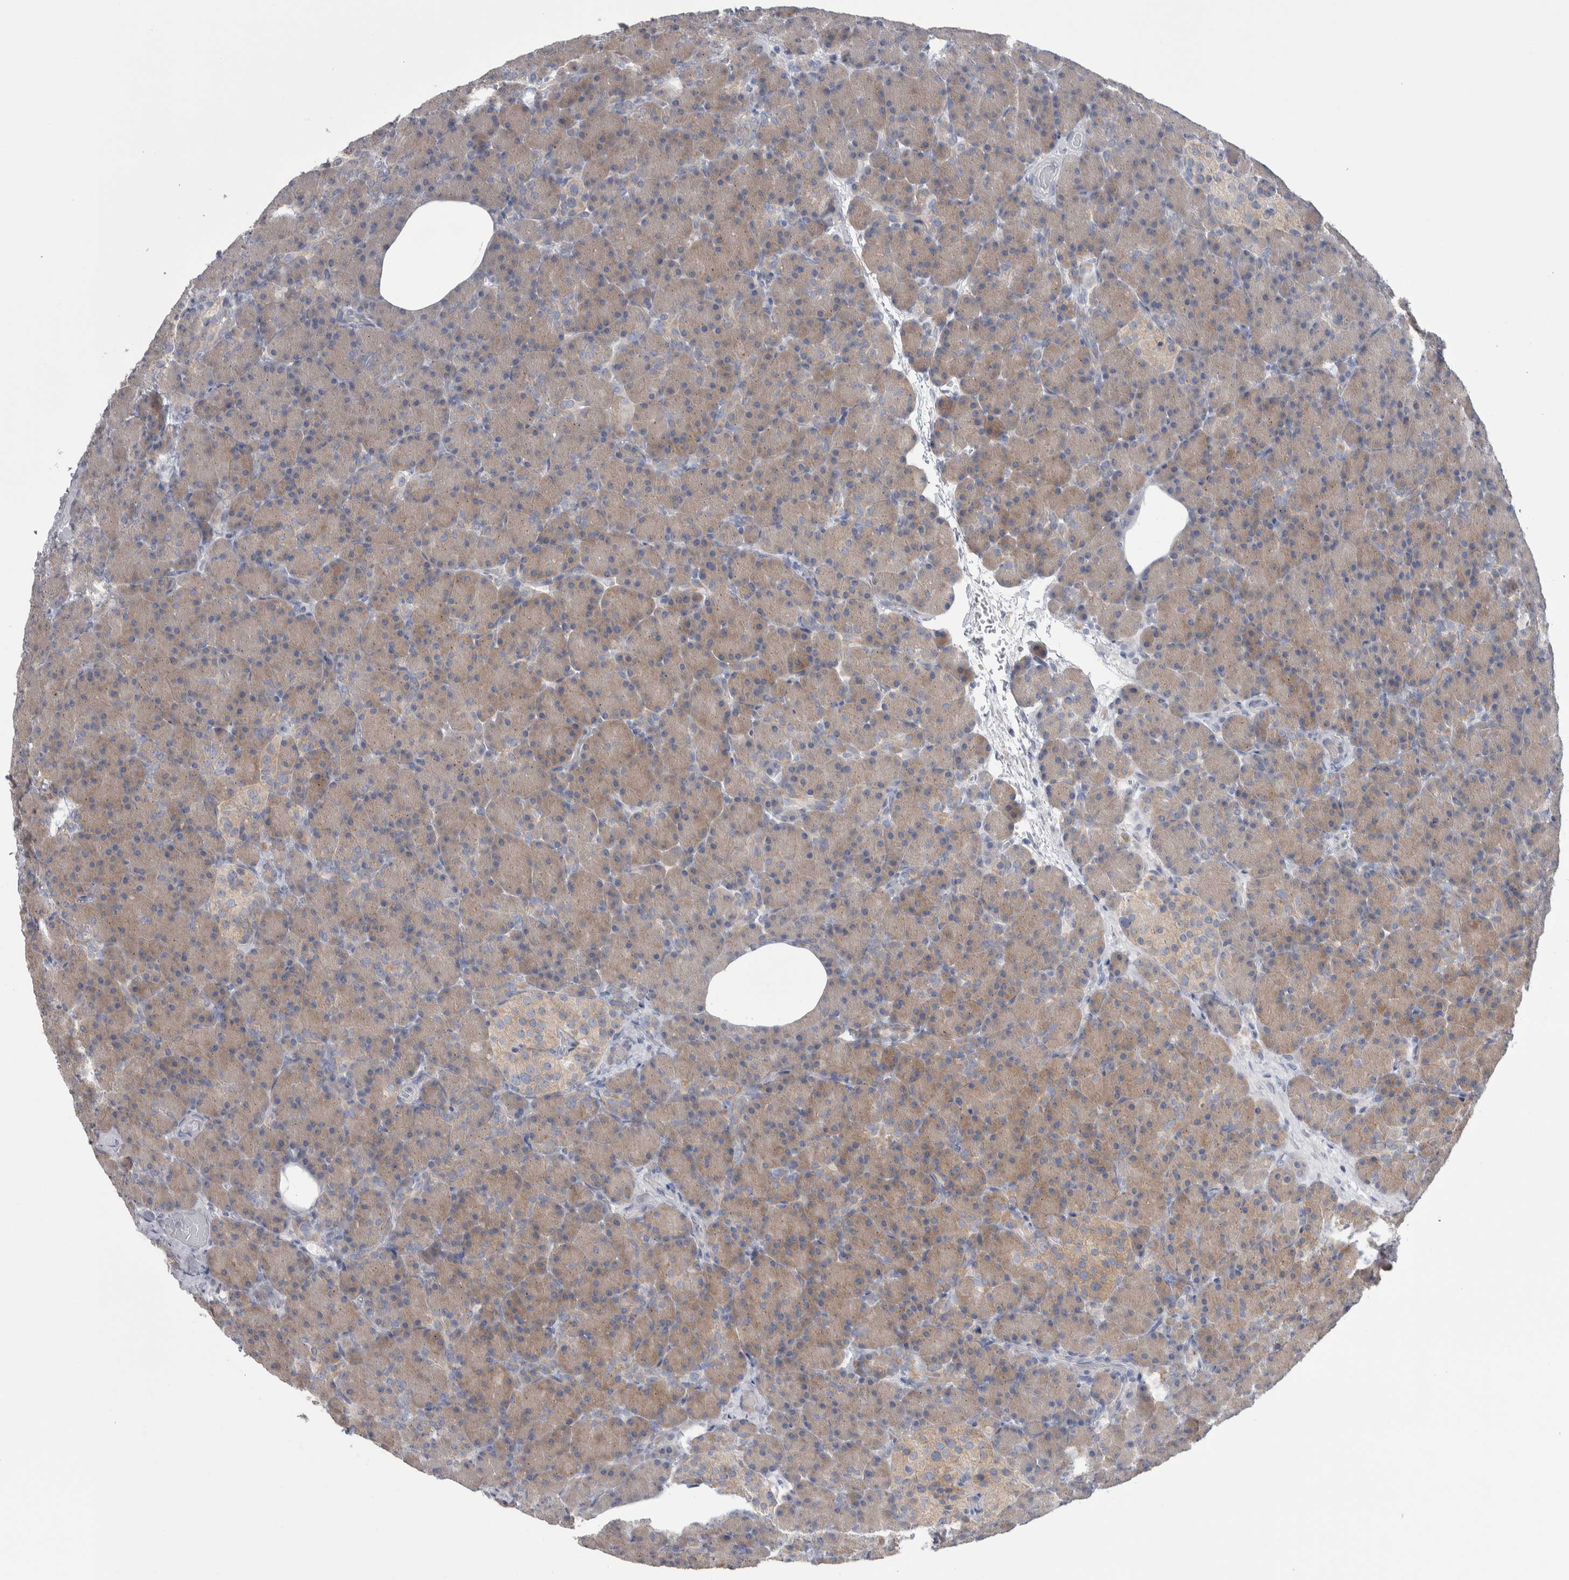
{"staining": {"intensity": "moderate", "quantity": ">75%", "location": "cytoplasmic/membranous"}, "tissue": "pancreas", "cell_type": "Exocrine glandular cells", "image_type": "normal", "snomed": [{"axis": "morphology", "description": "Normal tissue, NOS"}, {"axis": "topography", "description": "Pancreas"}], "caption": "A brown stain shows moderate cytoplasmic/membranous staining of a protein in exocrine glandular cells of benign pancreas. (brown staining indicates protein expression, while blue staining denotes nuclei).", "gene": "GPHN", "patient": {"sex": "female", "age": 43}}